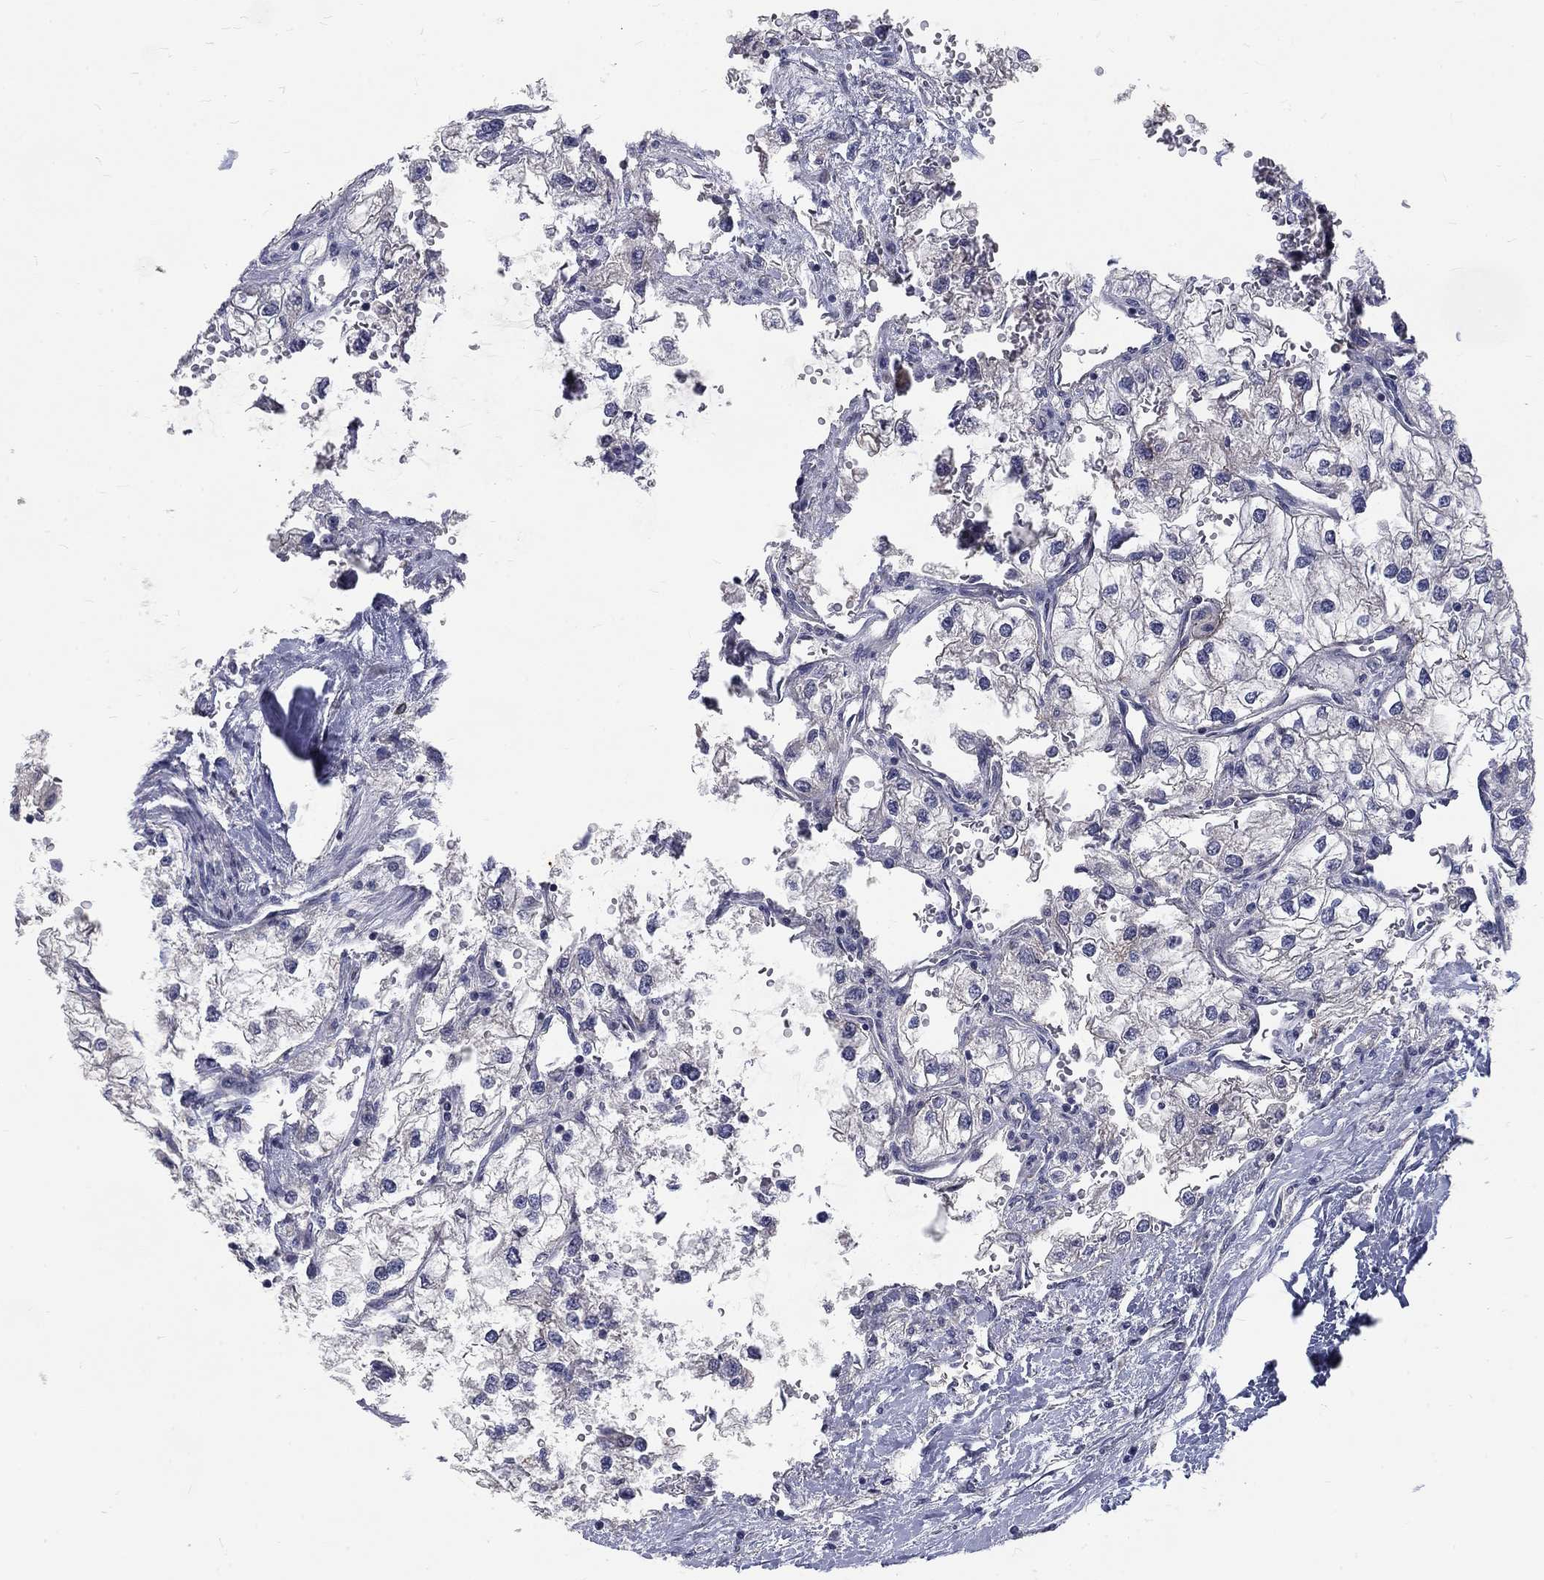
{"staining": {"intensity": "negative", "quantity": "none", "location": "none"}, "tissue": "renal cancer", "cell_type": "Tumor cells", "image_type": "cancer", "snomed": [{"axis": "morphology", "description": "Adenocarcinoma, NOS"}, {"axis": "topography", "description": "Kidney"}], "caption": "This is a image of IHC staining of renal cancer (adenocarcinoma), which shows no staining in tumor cells. Nuclei are stained in blue.", "gene": "PHKA1", "patient": {"sex": "male", "age": 59}}